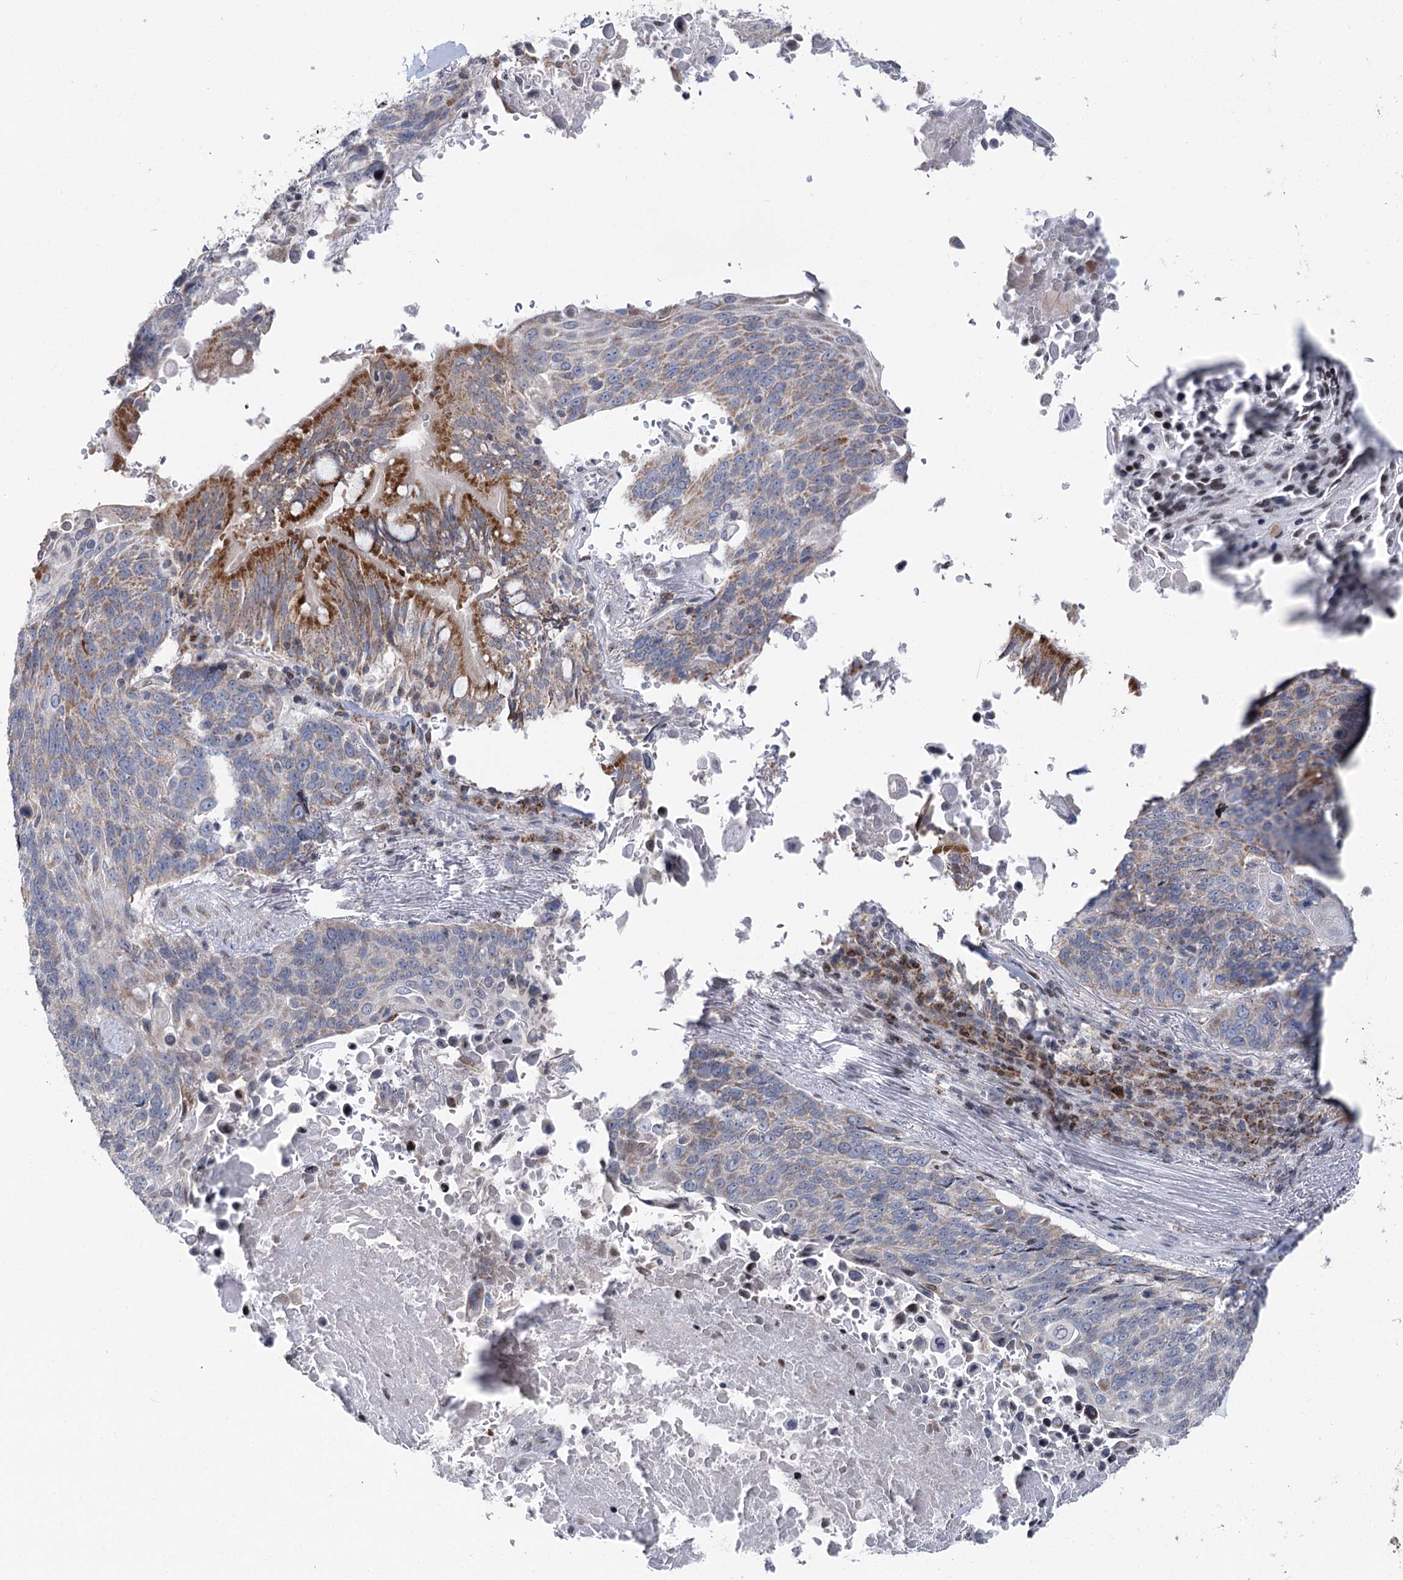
{"staining": {"intensity": "weak", "quantity": "25%-75%", "location": "cytoplasmic/membranous"}, "tissue": "lung cancer", "cell_type": "Tumor cells", "image_type": "cancer", "snomed": [{"axis": "morphology", "description": "Squamous cell carcinoma, NOS"}, {"axis": "topography", "description": "Lung"}], "caption": "Tumor cells demonstrate low levels of weak cytoplasmic/membranous staining in approximately 25%-75% of cells in lung cancer (squamous cell carcinoma). Using DAB (3,3'-diaminobenzidine) (brown) and hematoxylin (blue) stains, captured at high magnification using brightfield microscopy.", "gene": "PTGR1", "patient": {"sex": "male", "age": 66}}